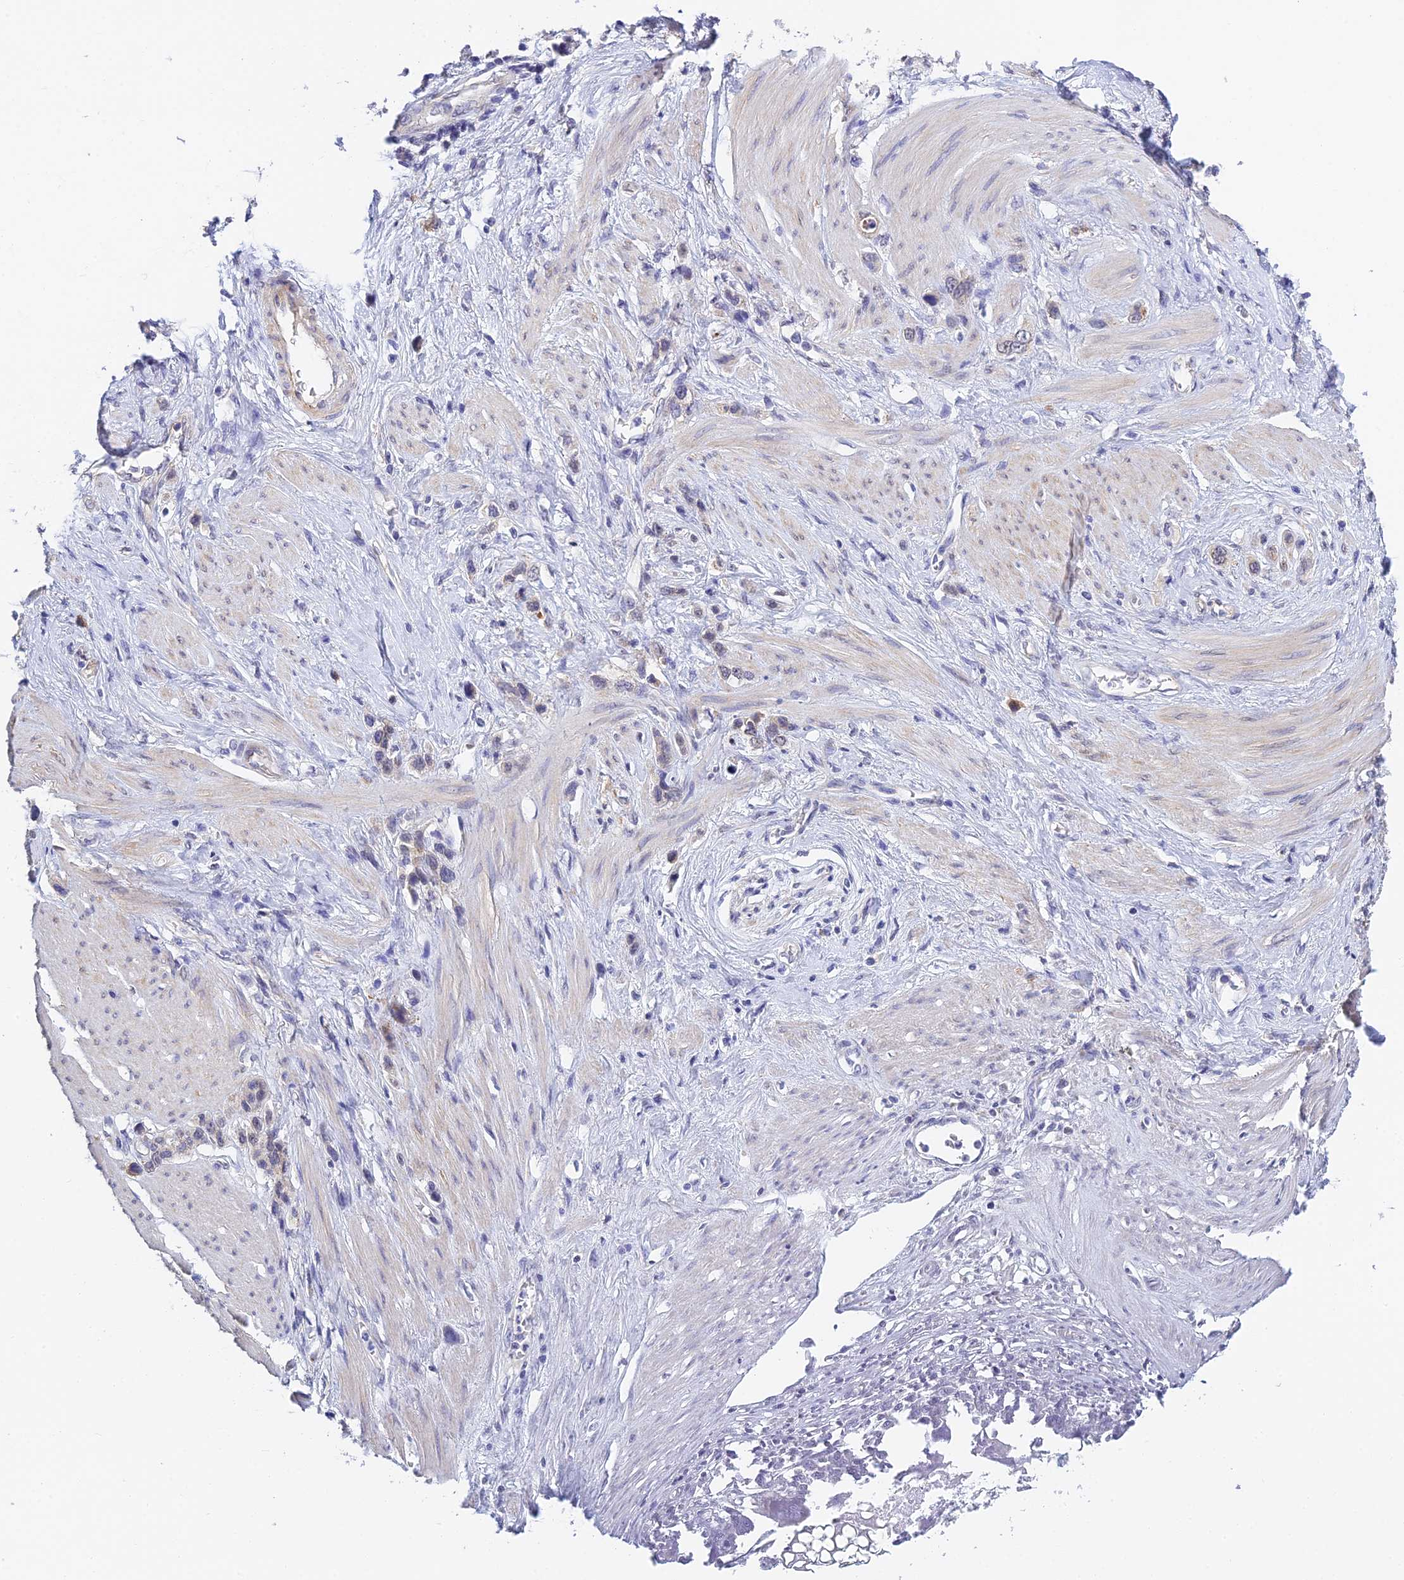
{"staining": {"intensity": "negative", "quantity": "none", "location": "none"}, "tissue": "stomach cancer", "cell_type": "Tumor cells", "image_type": "cancer", "snomed": [{"axis": "morphology", "description": "Adenocarcinoma, NOS"}, {"axis": "morphology", "description": "Adenocarcinoma, High grade"}, {"axis": "topography", "description": "Stomach, upper"}, {"axis": "topography", "description": "Stomach, lower"}], "caption": "DAB (3,3'-diaminobenzidine) immunohistochemical staining of human adenocarcinoma (stomach) displays no significant expression in tumor cells. Nuclei are stained in blue.", "gene": "HOXB1", "patient": {"sex": "female", "age": 65}}